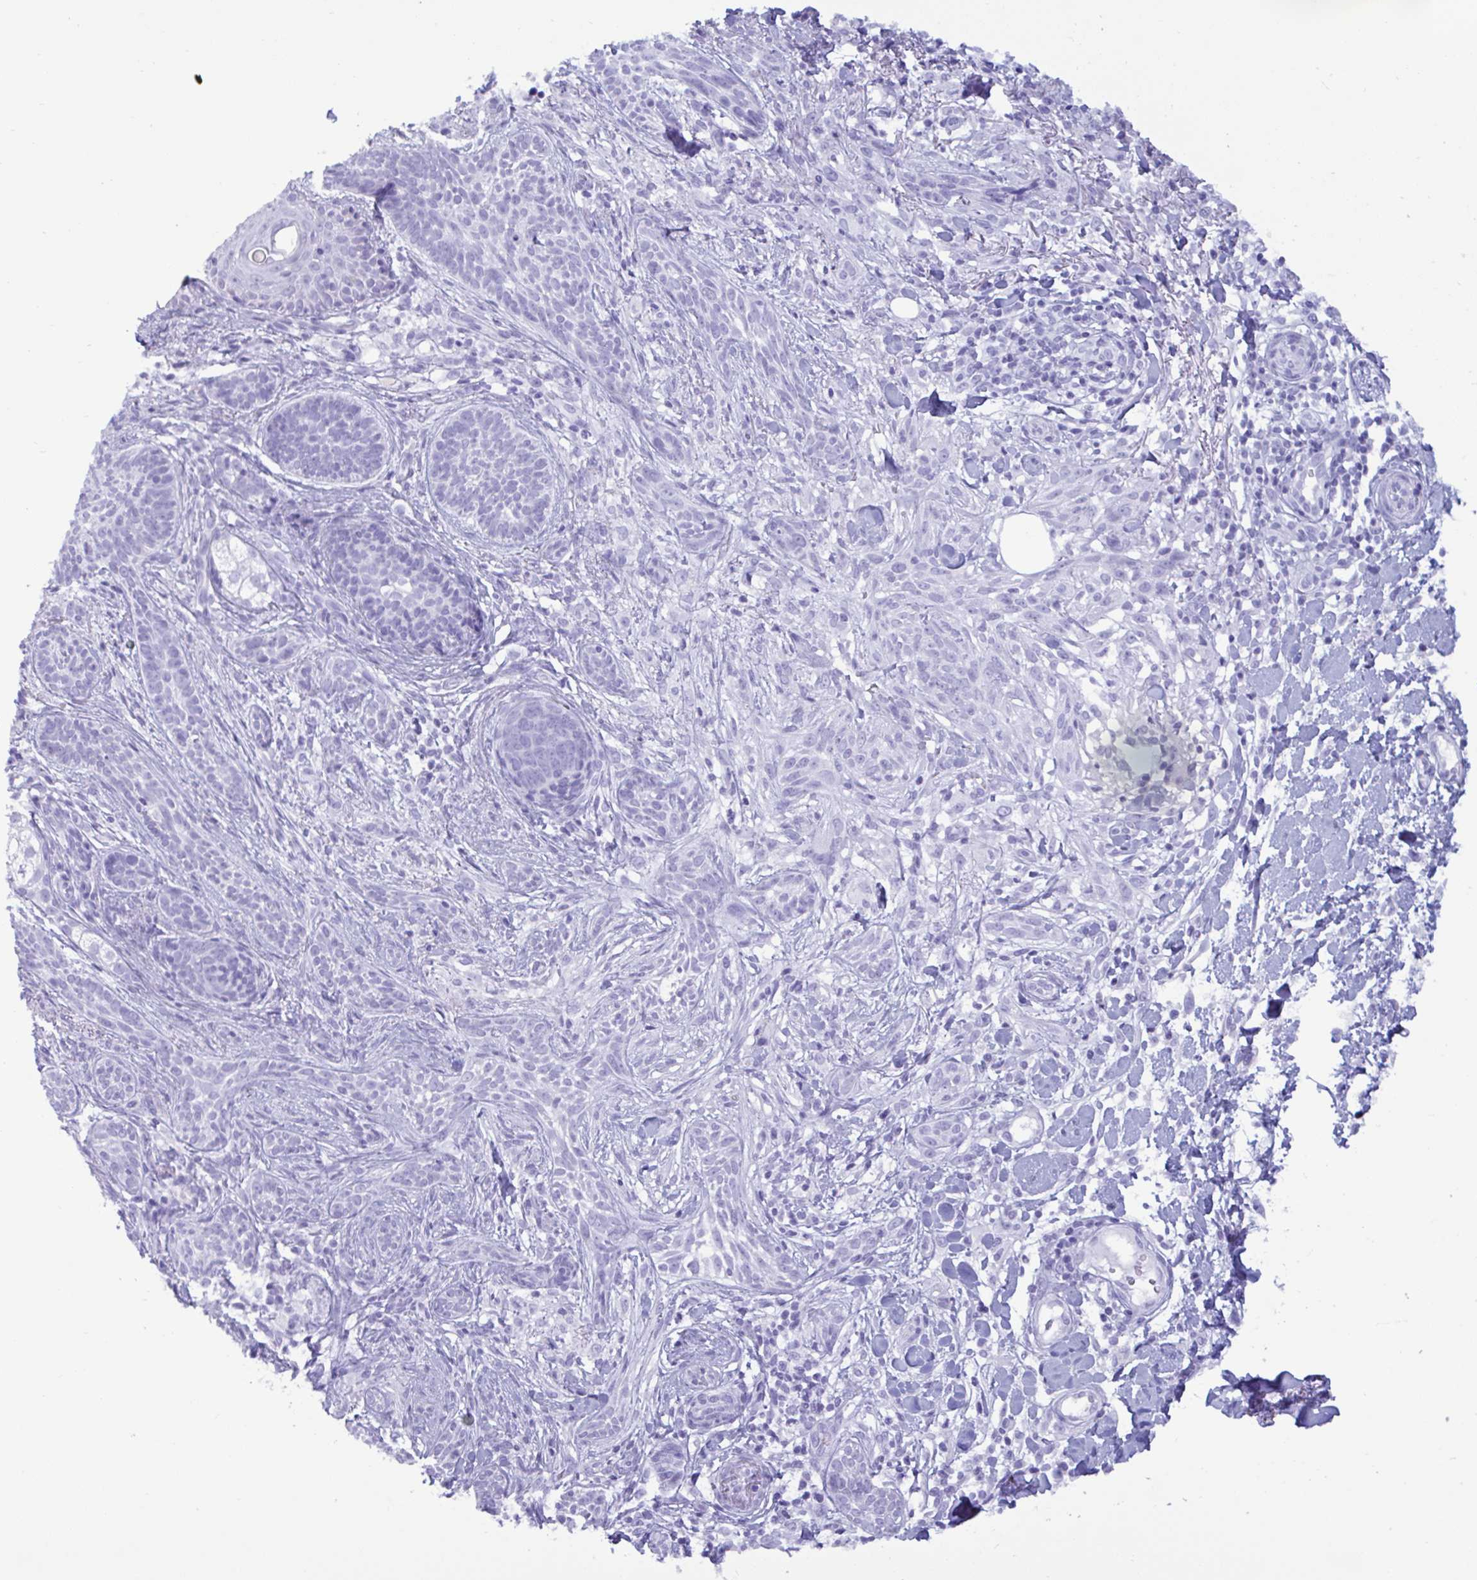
{"staining": {"intensity": "negative", "quantity": "none", "location": "none"}, "tissue": "skin cancer", "cell_type": "Tumor cells", "image_type": "cancer", "snomed": [{"axis": "morphology", "description": "Basal cell carcinoma"}, {"axis": "topography", "description": "Skin"}], "caption": "Basal cell carcinoma (skin) was stained to show a protein in brown. There is no significant positivity in tumor cells.", "gene": "MRGPRG", "patient": {"sex": "male", "age": 75}}